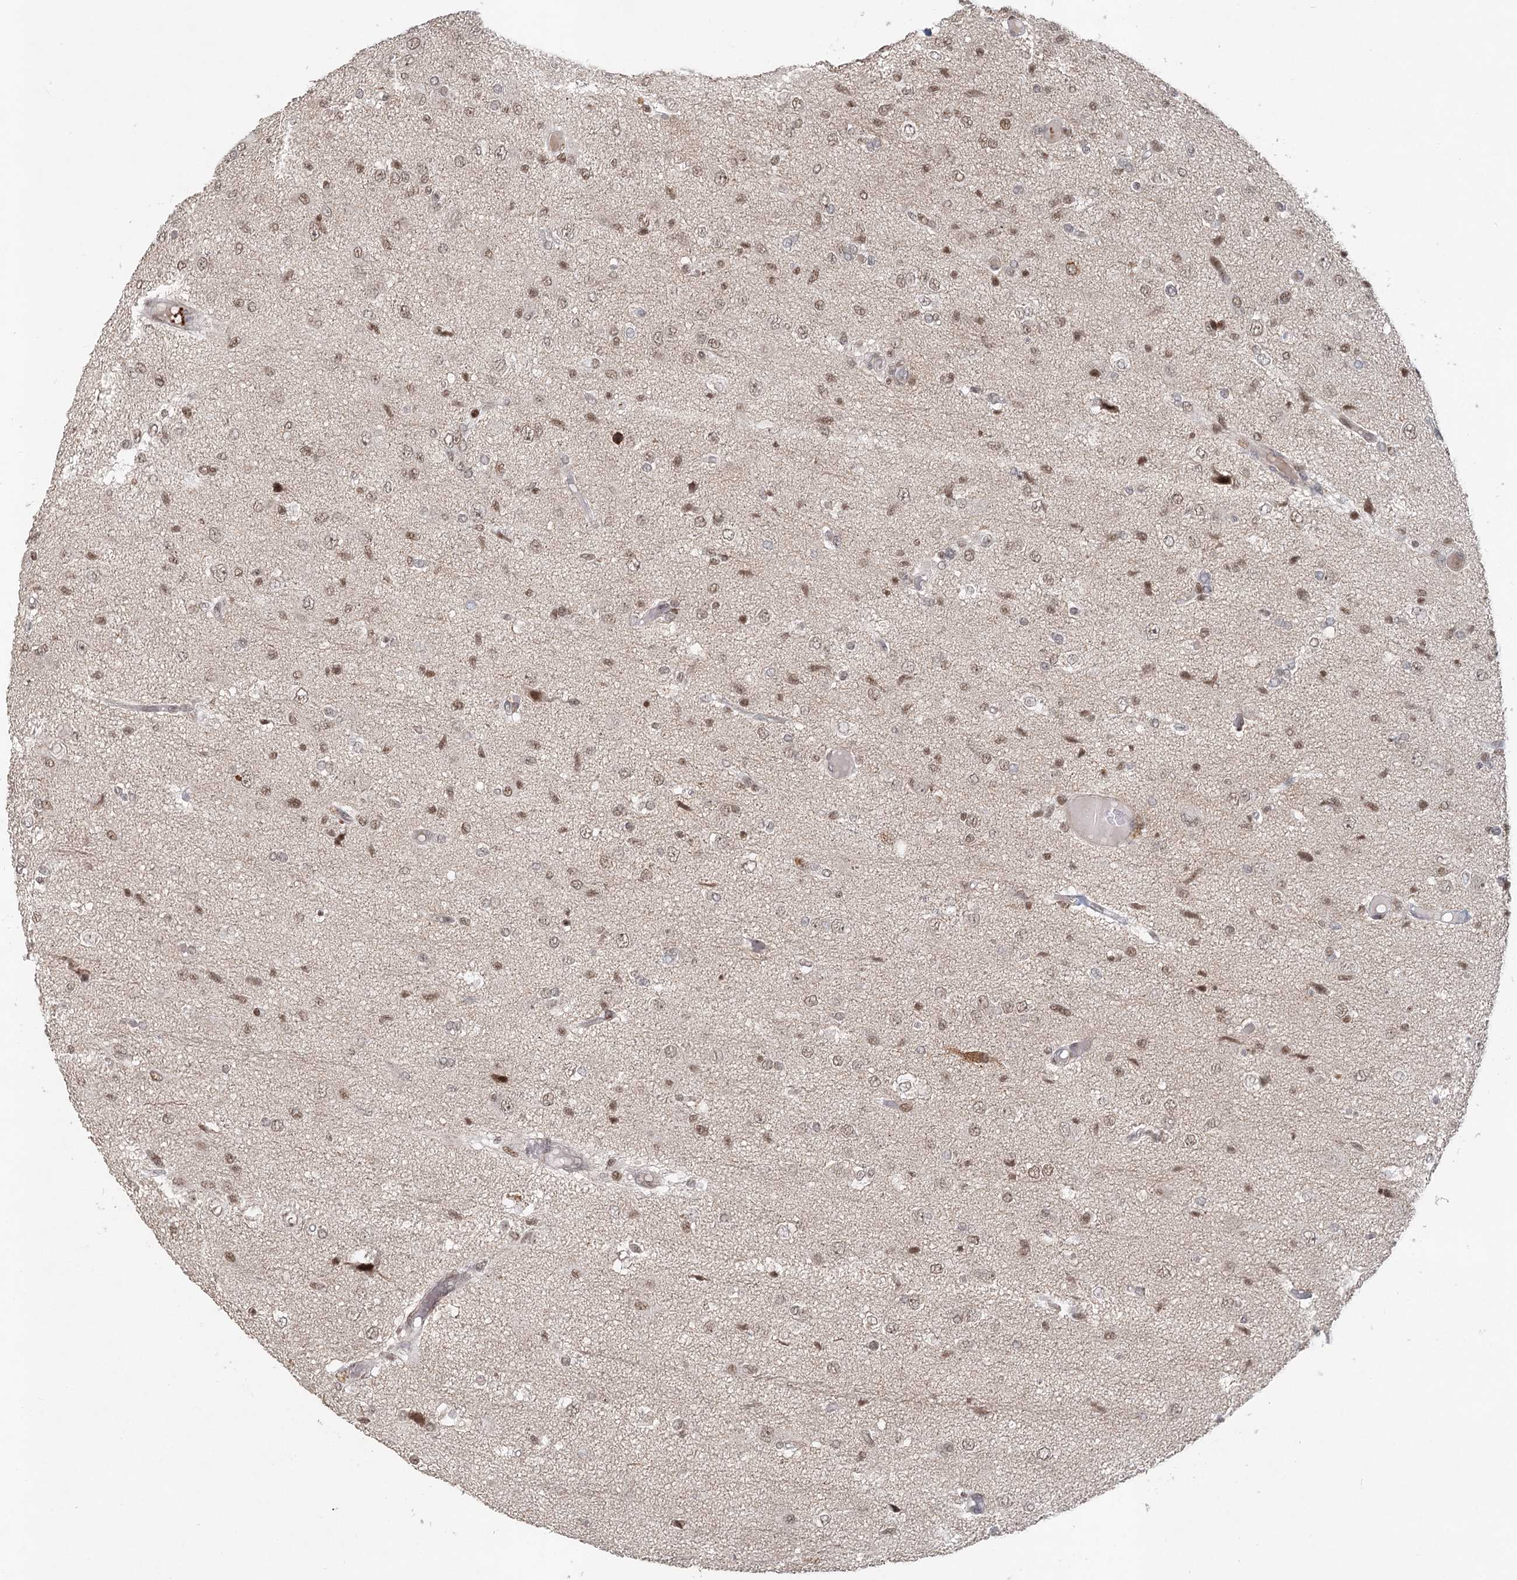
{"staining": {"intensity": "weak", "quantity": "25%-75%", "location": "nuclear"}, "tissue": "glioma", "cell_type": "Tumor cells", "image_type": "cancer", "snomed": [{"axis": "morphology", "description": "Glioma, malignant, High grade"}, {"axis": "topography", "description": "Brain"}], "caption": "Protein expression analysis of human high-grade glioma (malignant) reveals weak nuclear staining in approximately 25%-75% of tumor cells.", "gene": "BNIP5", "patient": {"sex": "female", "age": 59}}